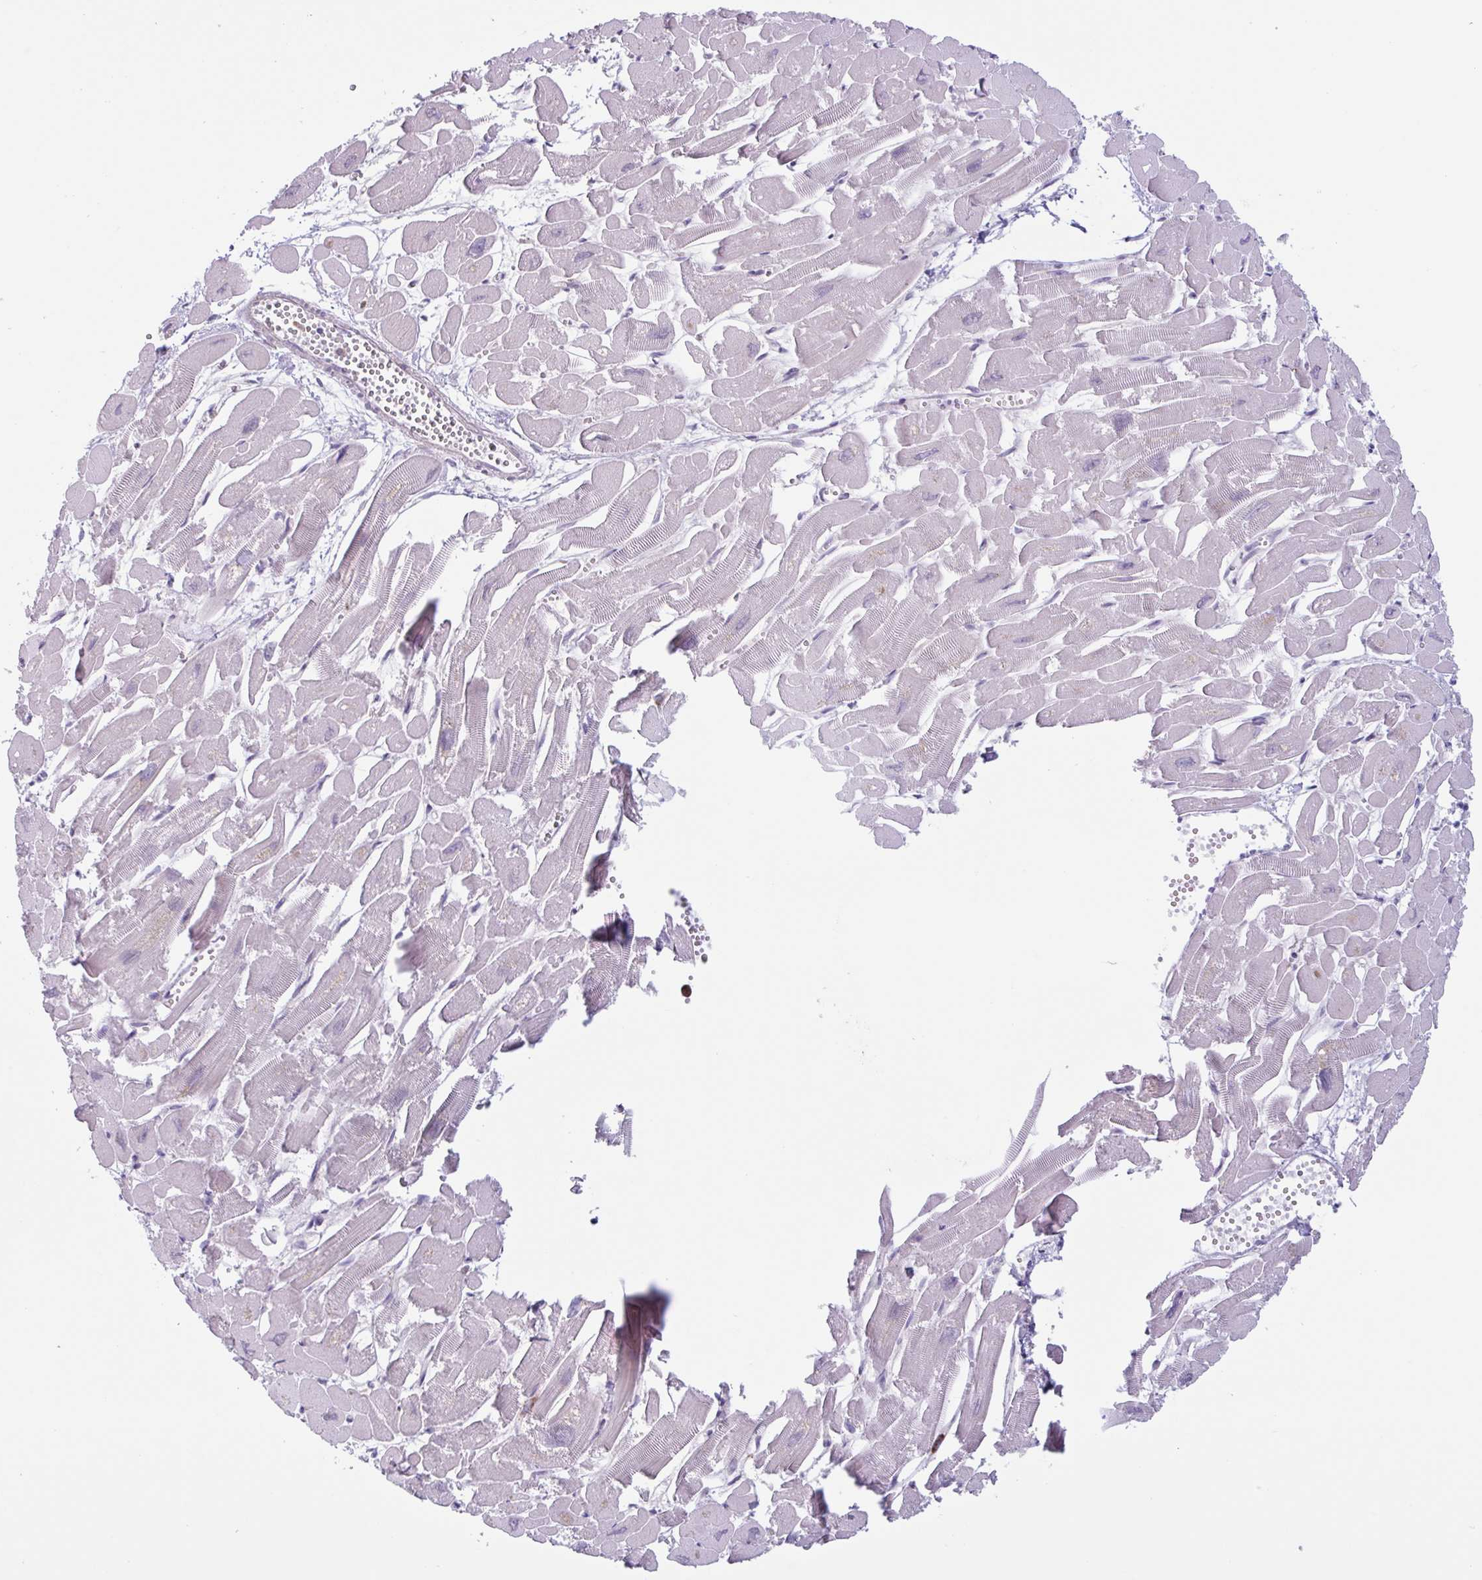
{"staining": {"intensity": "negative", "quantity": "none", "location": "none"}, "tissue": "heart muscle", "cell_type": "Cardiomyocytes", "image_type": "normal", "snomed": [{"axis": "morphology", "description": "Normal tissue, NOS"}, {"axis": "topography", "description": "Heart"}], "caption": "Human heart muscle stained for a protein using immunohistochemistry (IHC) demonstrates no staining in cardiomyocytes.", "gene": "TAF1D", "patient": {"sex": "male", "age": 54}}